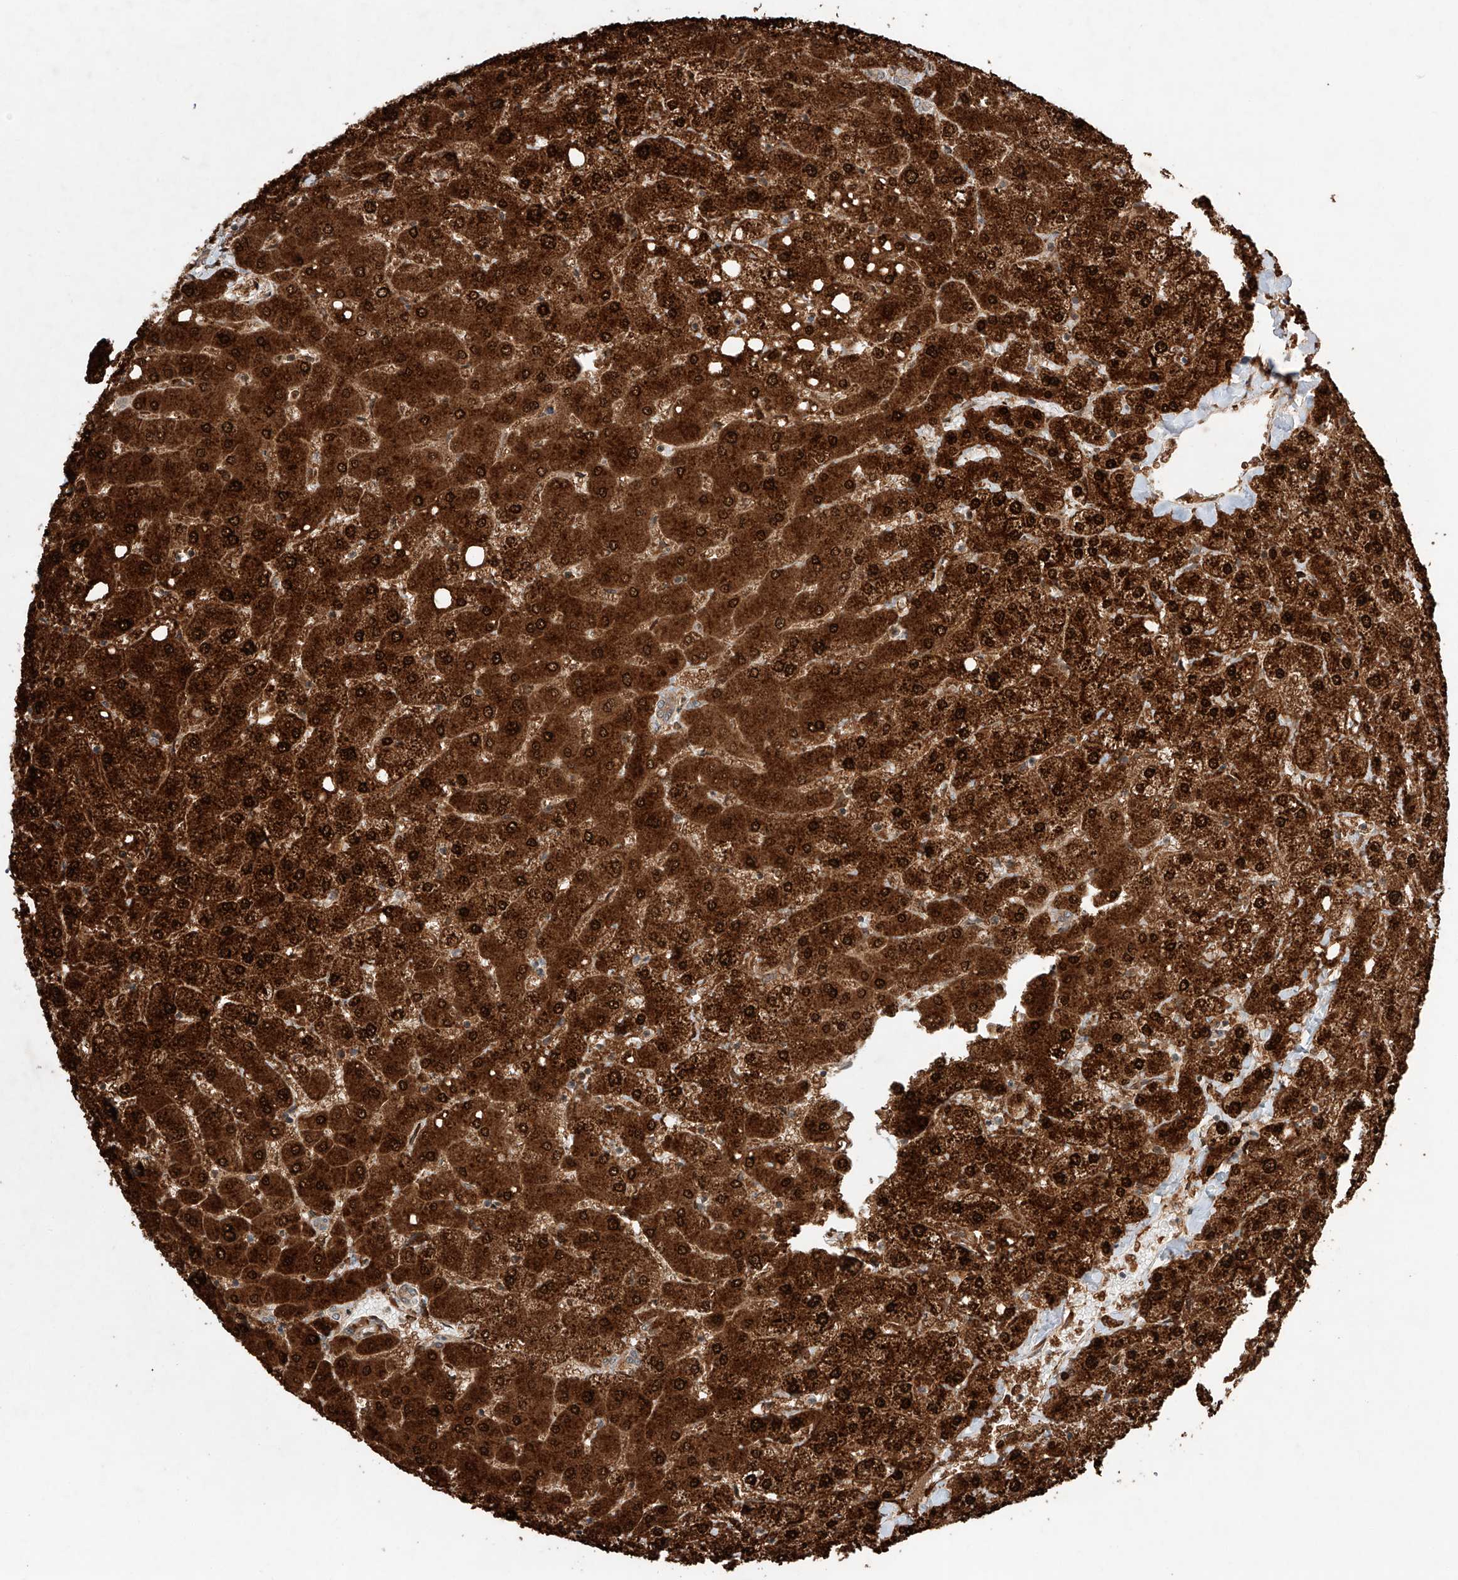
{"staining": {"intensity": "moderate", "quantity": ">75%", "location": "cytoplasmic/membranous"}, "tissue": "liver", "cell_type": "Cholangiocytes", "image_type": "normal", "snomed": [{"axis": "morphology", "description": "Normal tissue, NOS"}, {"axis": "topography", "description": "Liver"}], "caption": "An image showing moderate cytoplasmic/membranous positivity in approximately >75% of cholangiocytes in normal liver, as visualized by brown immunohistochemical staining.", "gene": "ZFP28", "patient": {"sex": "female", "age": 54}}